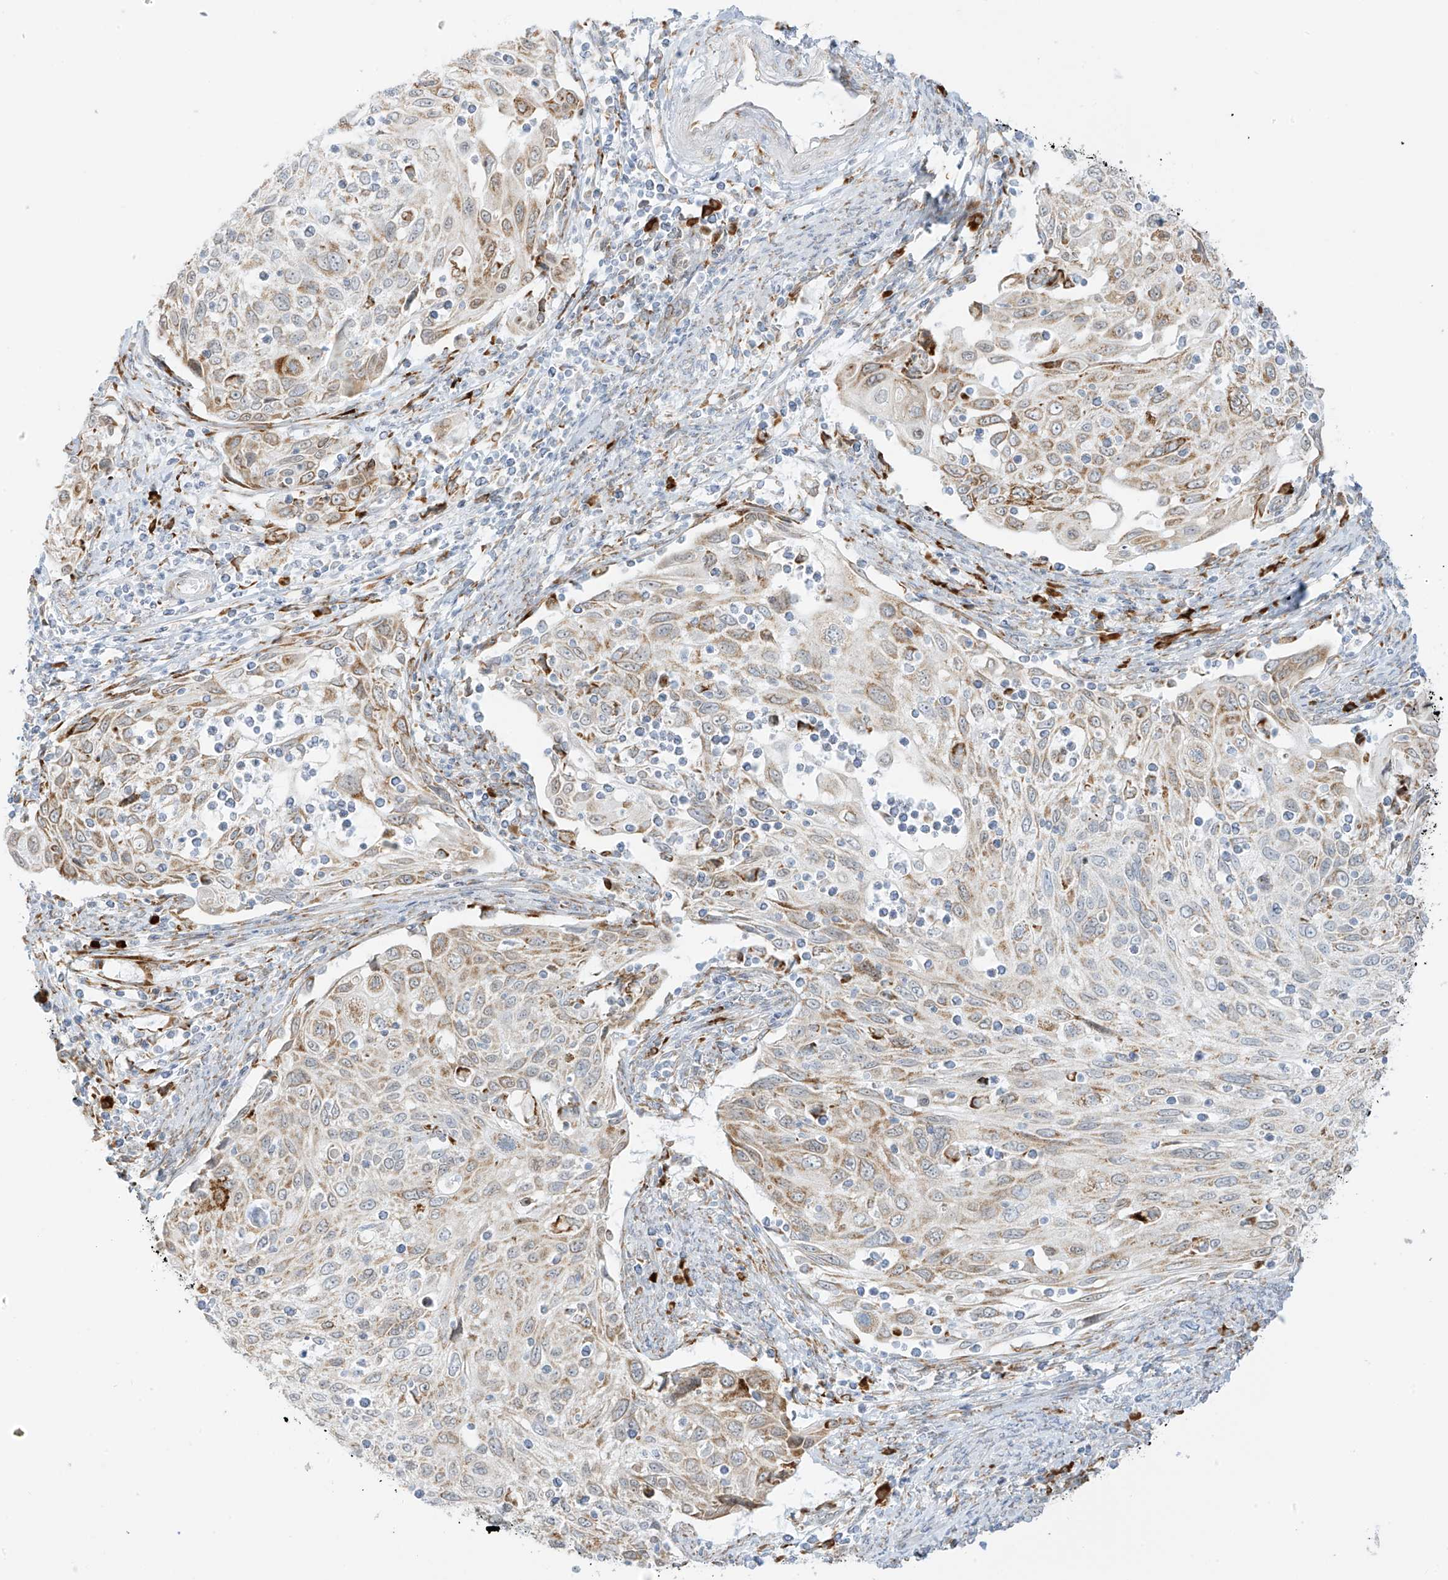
{"staining": {"intensity": "weak", "quantity": ">75%", "location": "cytoplasmic/membranous"}, "tissue": "cervical cancer", "cell_type": "Tumor cells", "image_type": "cancer", "snomed": [{"axis": "morphology", "description": "Squamous cell carcinoma, NOS"}, {"axis": "topography", "description": "Cervix"}], "caption": "Approximately >75% of tumor cells in human cervical cancer demonstrate weak cytoplasmic/membranous protein expression as visualized by brown immunohistochemical staining.", "gene": "LRRC59", "patient": {"sex": "female", "age": 70}}